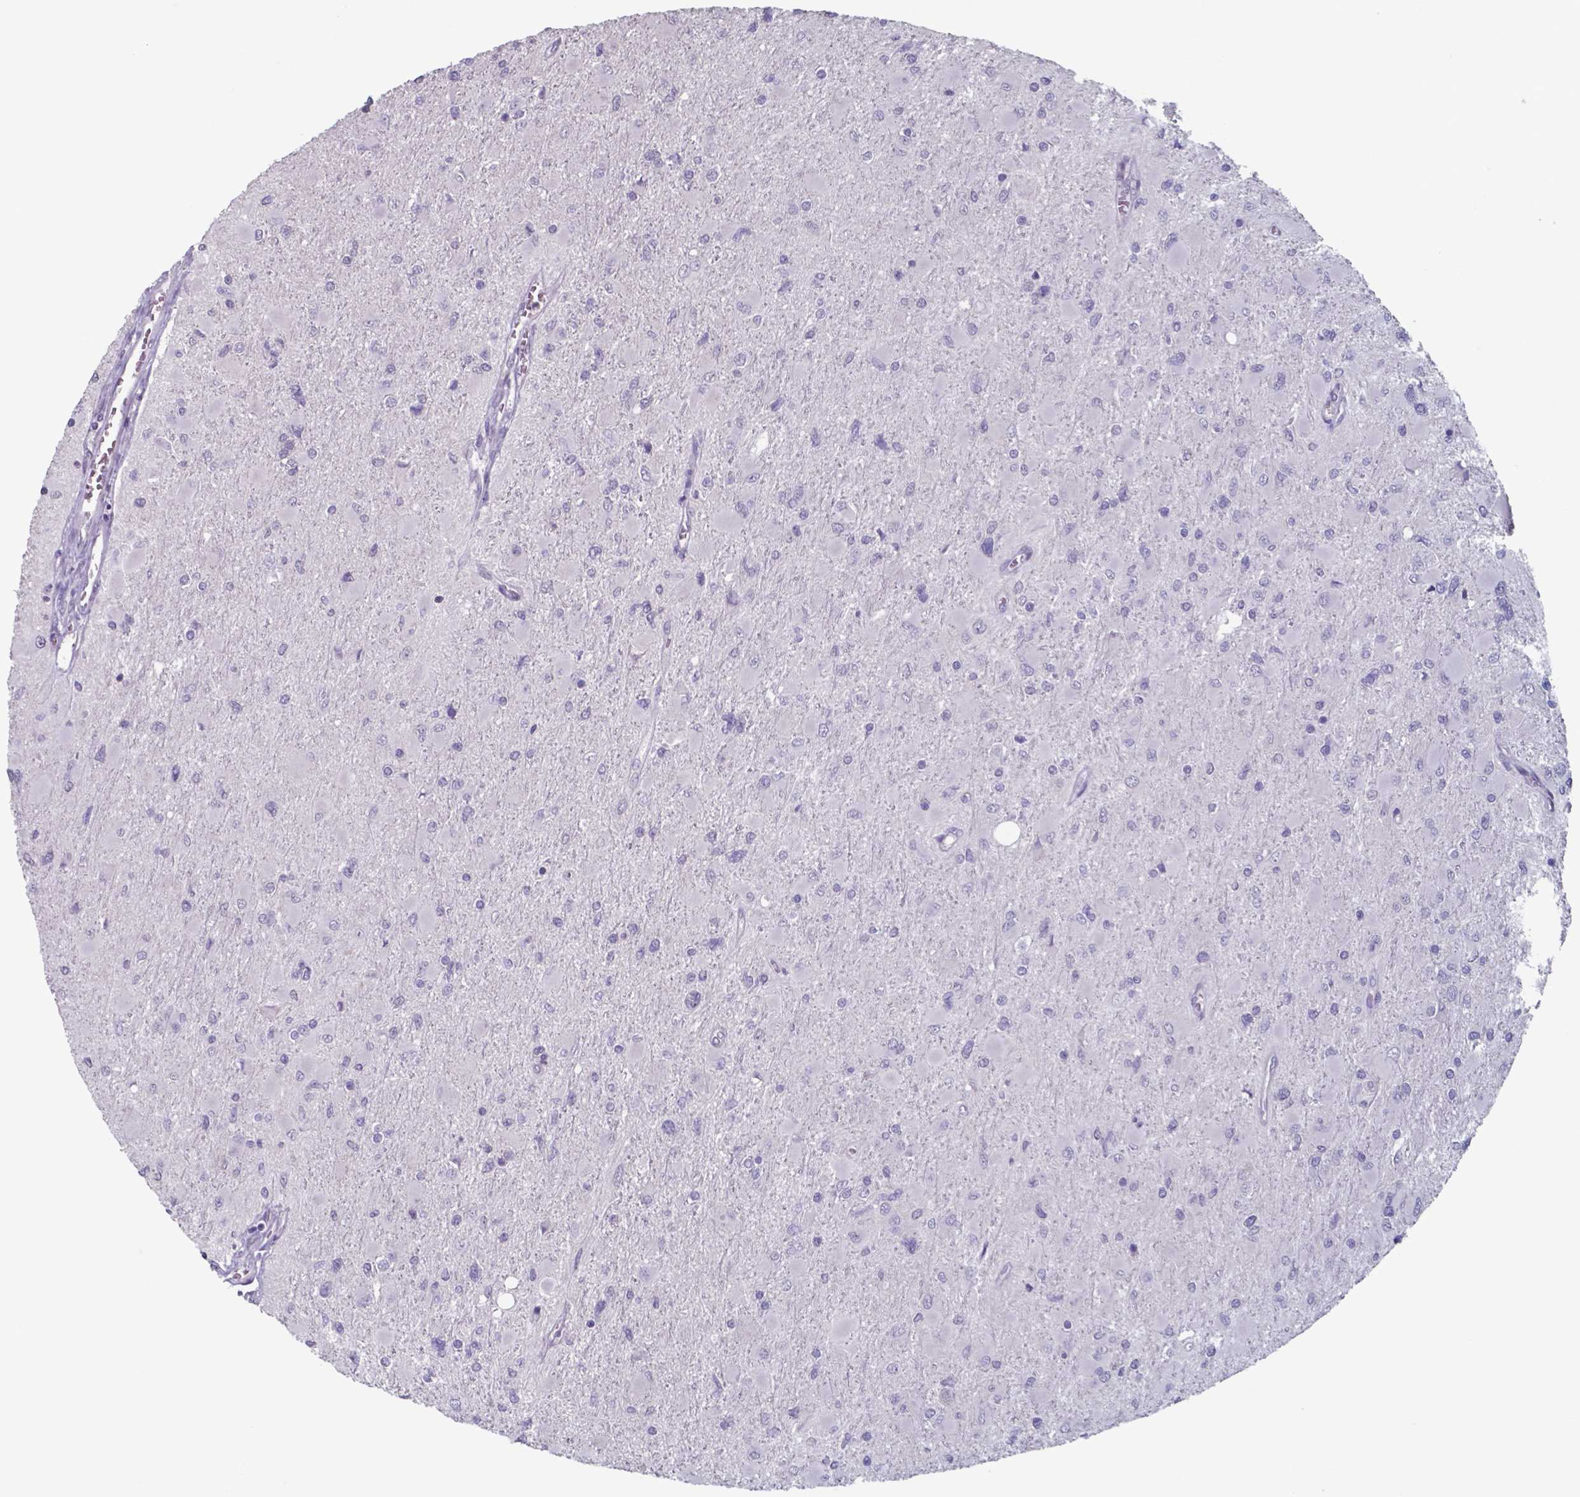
{"staining": {"intensity": "negative", "quantity": "none", "location": "none"}, "tissue": "glioma", "cell_type": "Tumor cells", "image_type": "cancer", "snomed": [{"axis": "morphology", "description": "Glioma, malignant, High grade"}, {"axis": "topography", "description": "Cerebral cortex"}], "caption": "IHC micrograph of neoplastic tissue: human glioma stained with DAB demonstrates no significant protein expression in tumor cells.", "gene": "TDP2", "patient": {"sex": "female", "age": 36}}